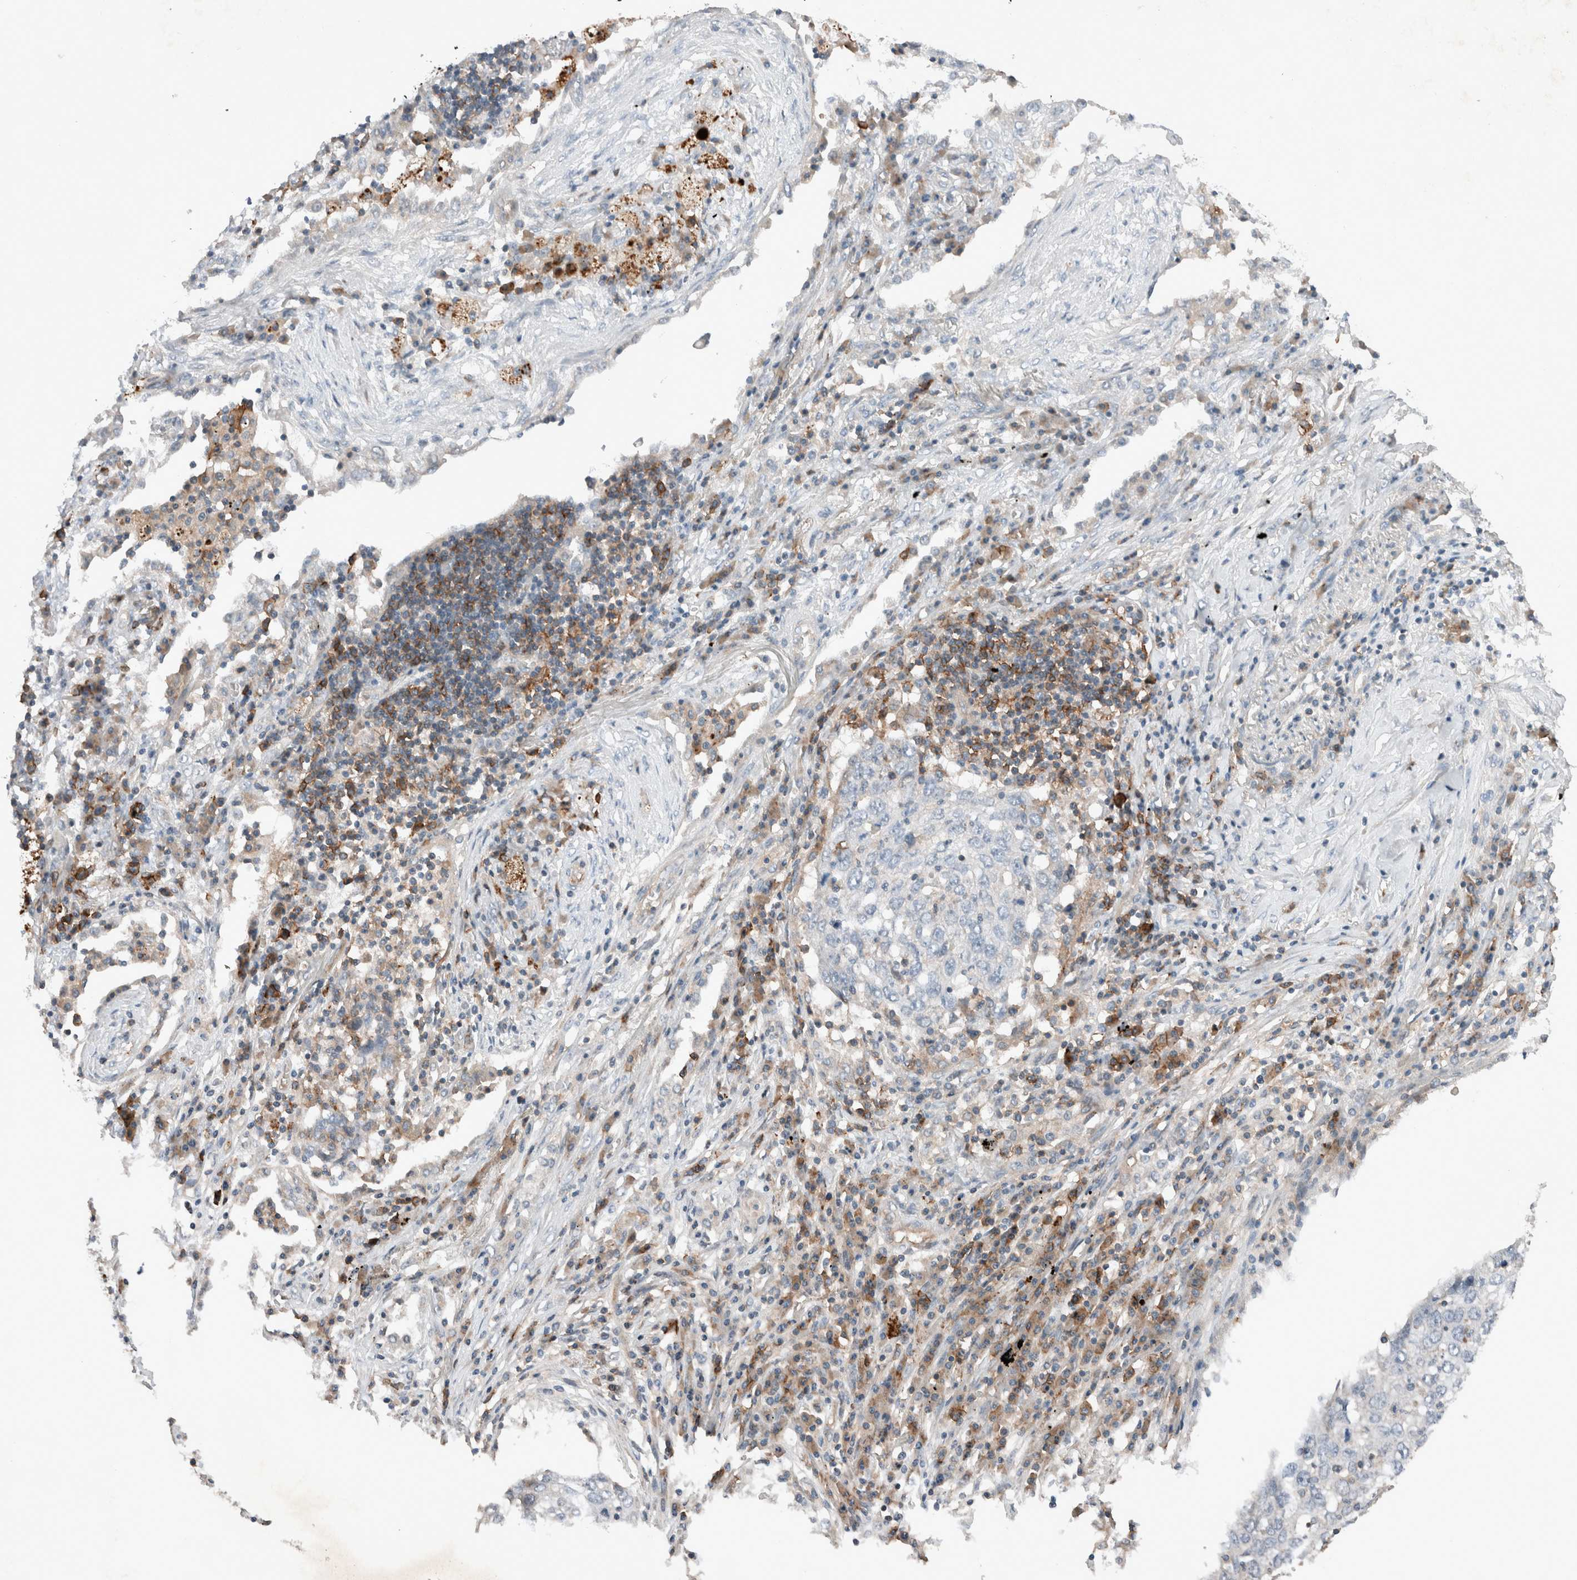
{"staining": {"intensity": "negative", "quantity": "none", "location": "none"}, "tissue": "lung cancer", "cell_type": "Tumor cells", "image_type": "cancer", "snomed": [{"axis": "morphology", "description": "Squamous cell carcinoma, NOS"}, {"axis": "topography", "description": "Lung"}], "caption": "High power microscopy micrograph of an IHC micrograph of lung cancer (squamous cell carcinoma), revealing no significant positivity in tumor cells.", "gene": "UGCG", "patient": {"sex": "female", "age": 63}}